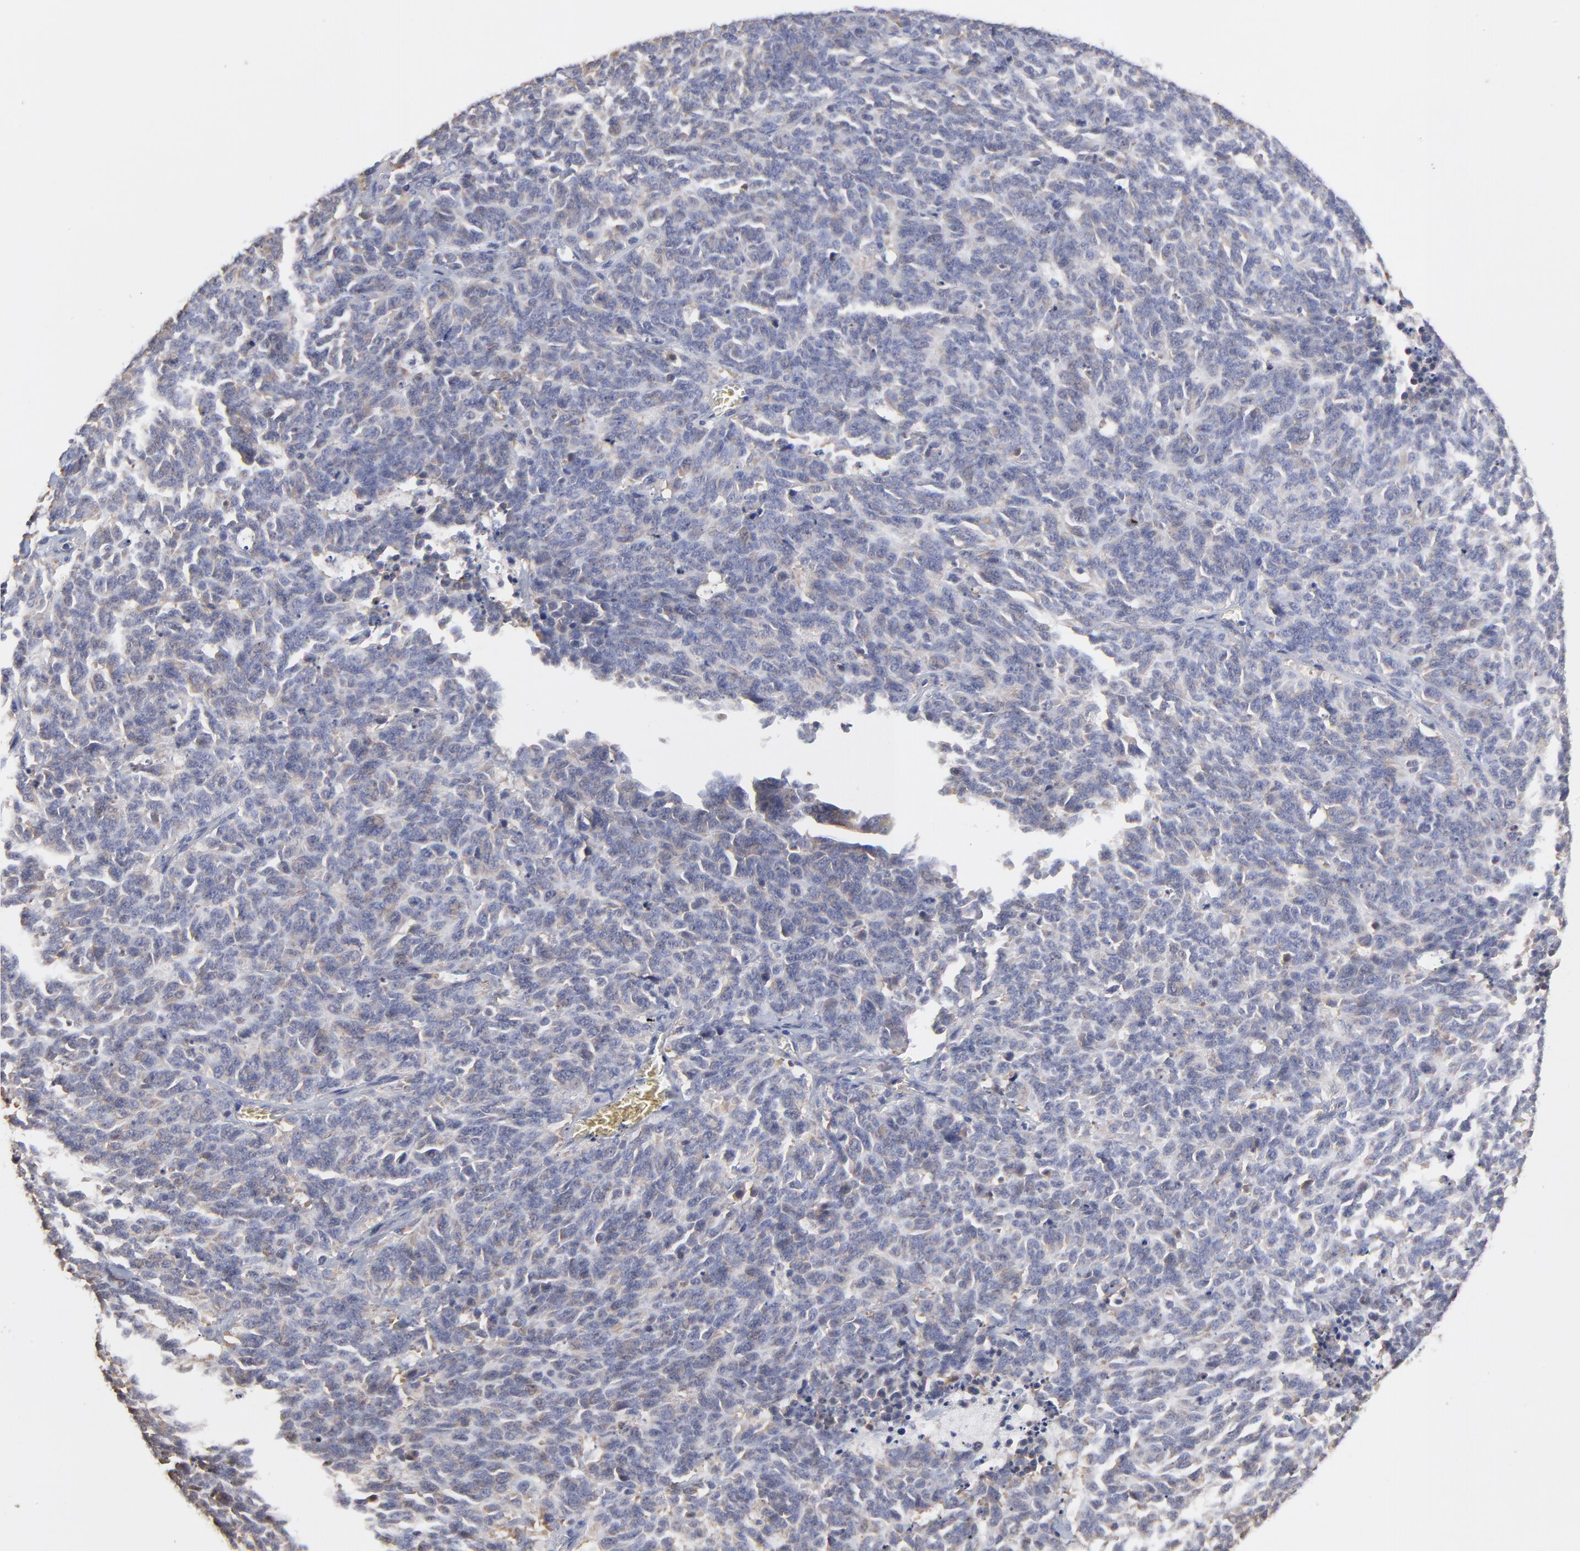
{"staining": {"intensity": "weak", "quantity": "<25%", "location": "cytoplasmic/membranous"}, "tissue": "lung cancer", "cell_type": "Tumor cells", "image_type": "cancer", "snomed": [{"axis": "morphology", "description": "Neoplasm, malignant, NOS"}, {"axis": "topography", "description": "Lung"}], "caption": "Immunohistochemistry (IHC) photomicrograph of human lung cancer stained for a protein (brown), which demonstrates no expression in tumor cells.", "gene": "CCT2", "patient": {"sex": "female", "age": 58}}